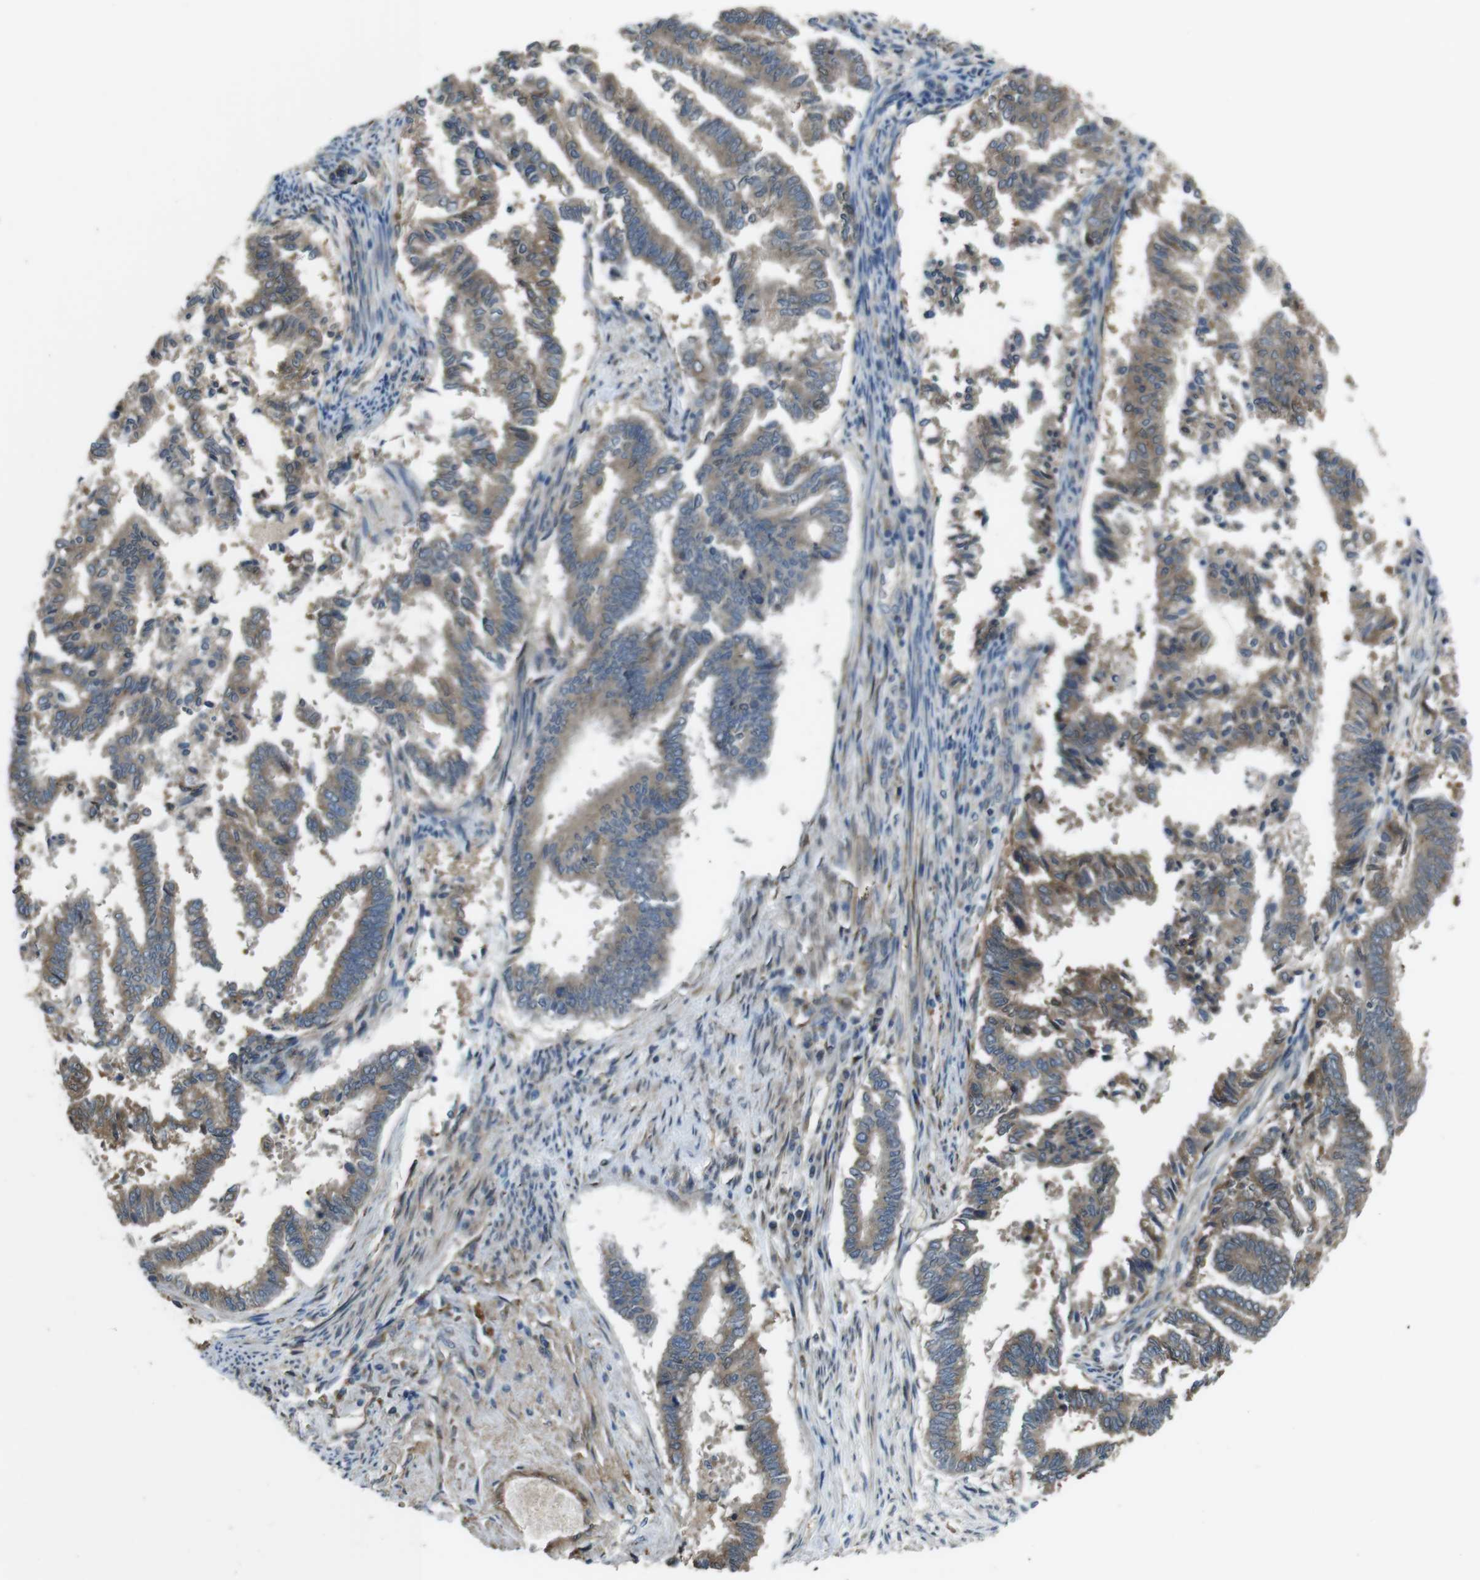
{"staining": {"intensity": "moderate", "quantity": ">75%", "location": "cytoplasmic/membranous"}, "tissue": "endometrial cancer", "cell_type": "Tumor cells", "image_type": "cancer", "snomed": [{"axis": "morphology", "description": "Necrosis, NOS"}, {"axis": "morphology", "description": "Adenocarcinoma, NOS"}, {"axis": "topography", "description": "Endometrium"}], "caption": "IHC (DAB (3,3'-diaminobenzidine)) staining of human endometrial adenocarcinoma displays moderate cytoplasmic/membranous protein staining in about >75% of tumor cells.", "gene": "RAB6A", "patient": {"sex": "female", "age": 79}}